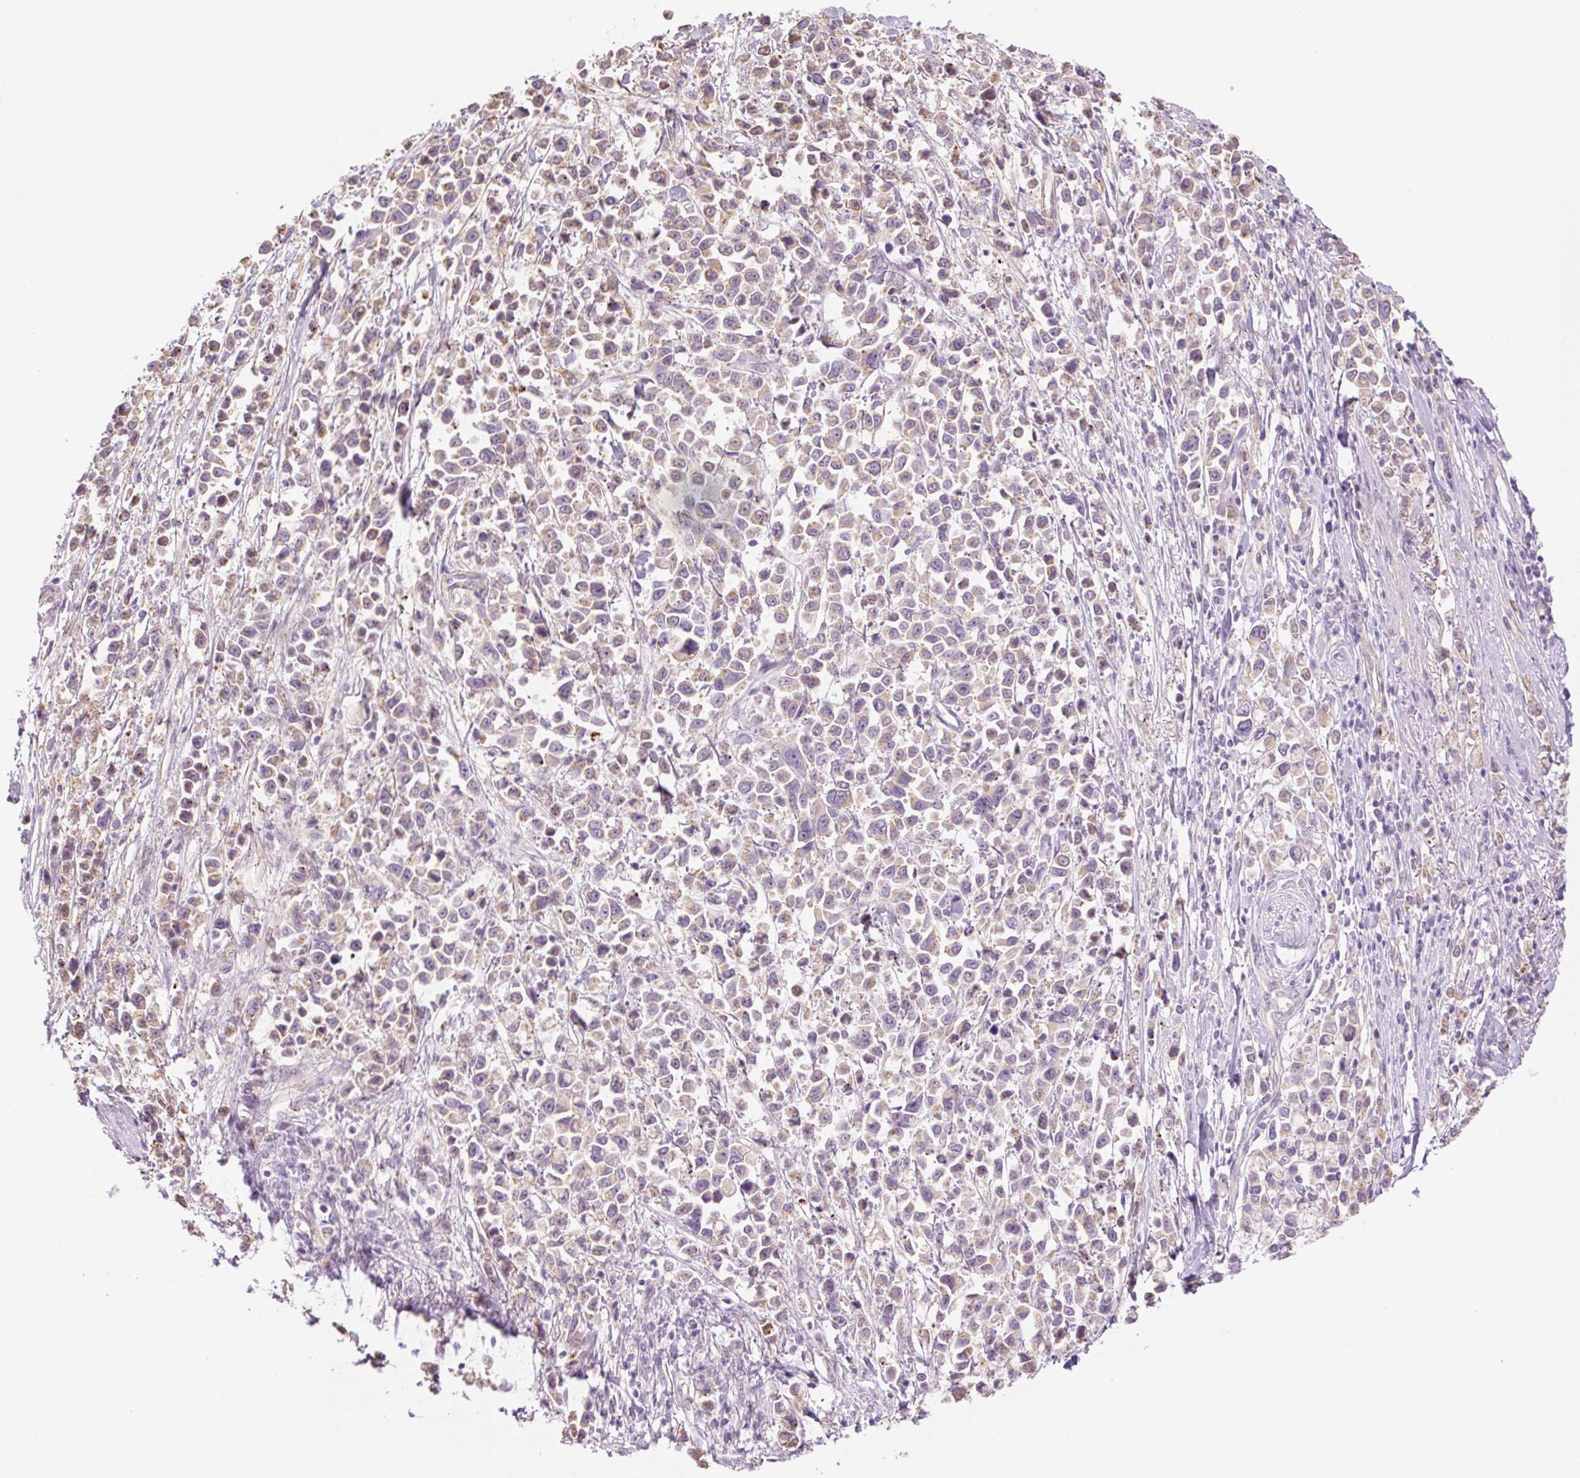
{"staining": {"intensity": "weak", "quantity": "25%-75%", "location": "cytoplasmic/membranous"}, "tissue": "stomach cancer", "cell_type": "Tumor cells", "image_type": "cancer", "snomed": [{"axis": "morphology", "description": "Adenocarcinoma, NOS"}, {"axis": "topography", "description": "Stomach"}], "caption": "A micrograph showing weak cytoplasmic/membranous staining in about 25%-75% of tumor cells in adenocarcinoma (stomach), as visualized by brown immunohistochemical staining.", "gene": "NLRP5", "patient": {"sex": "female", "age": 81}}